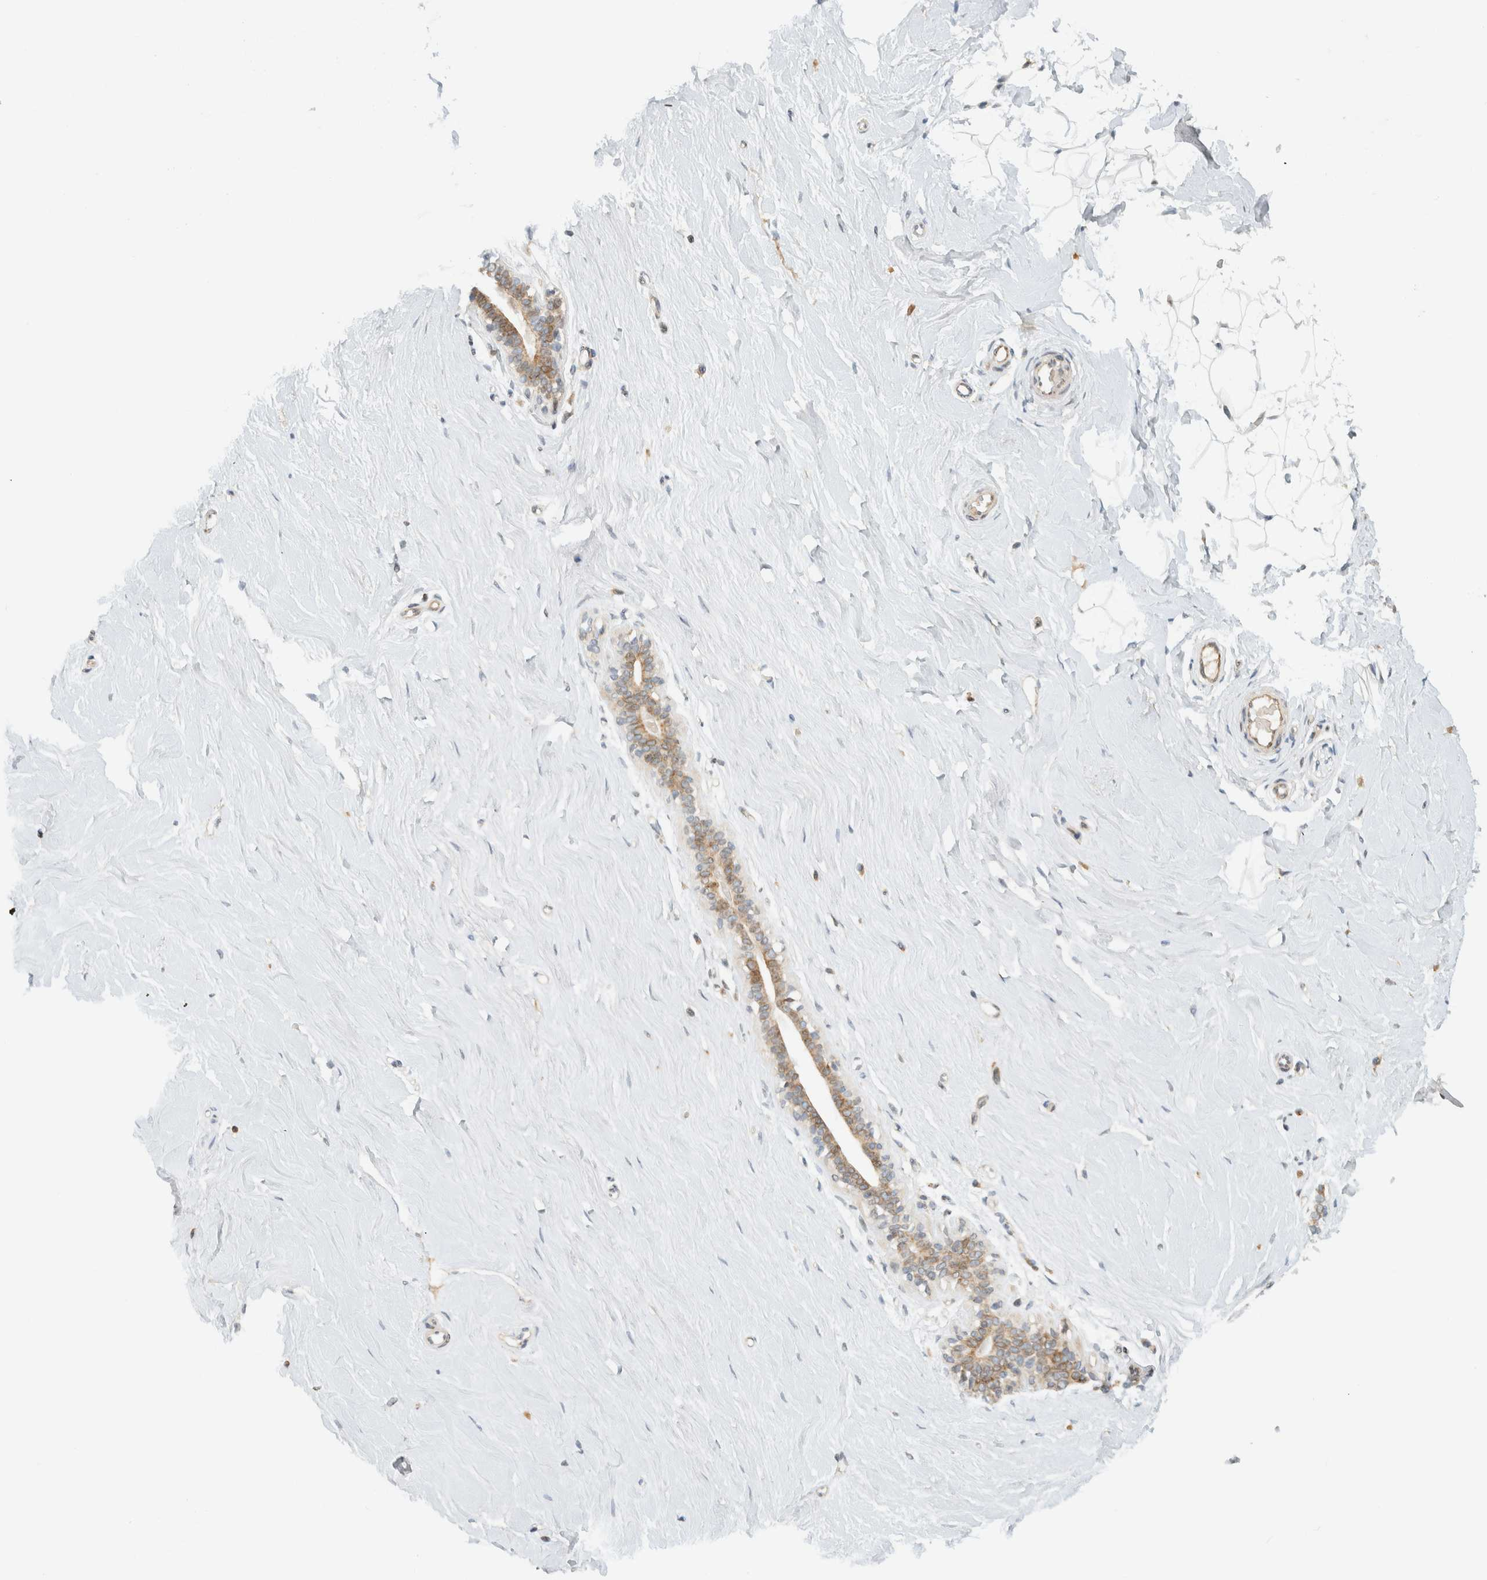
{"staining": {"intensity": "negative", "quantity": "none", "location": "none"}, "tissue": "breast", "cell_type": "Adipocytes", "image_type": "normal", "snomed": [{"axis": "morphology", "description": "Normal tissue, NOS"}, {"axis": "topography", "description": "Breast"}], "caption": "Immunohistochemistry of benign breast demonstrates no expression in adipocytes. (Brightfield microscopy of DAB immunohistochemistry (IHC) at high magnification).", "gene": "ITPRID1", "patient": {"sex": "female", "age": 23}}